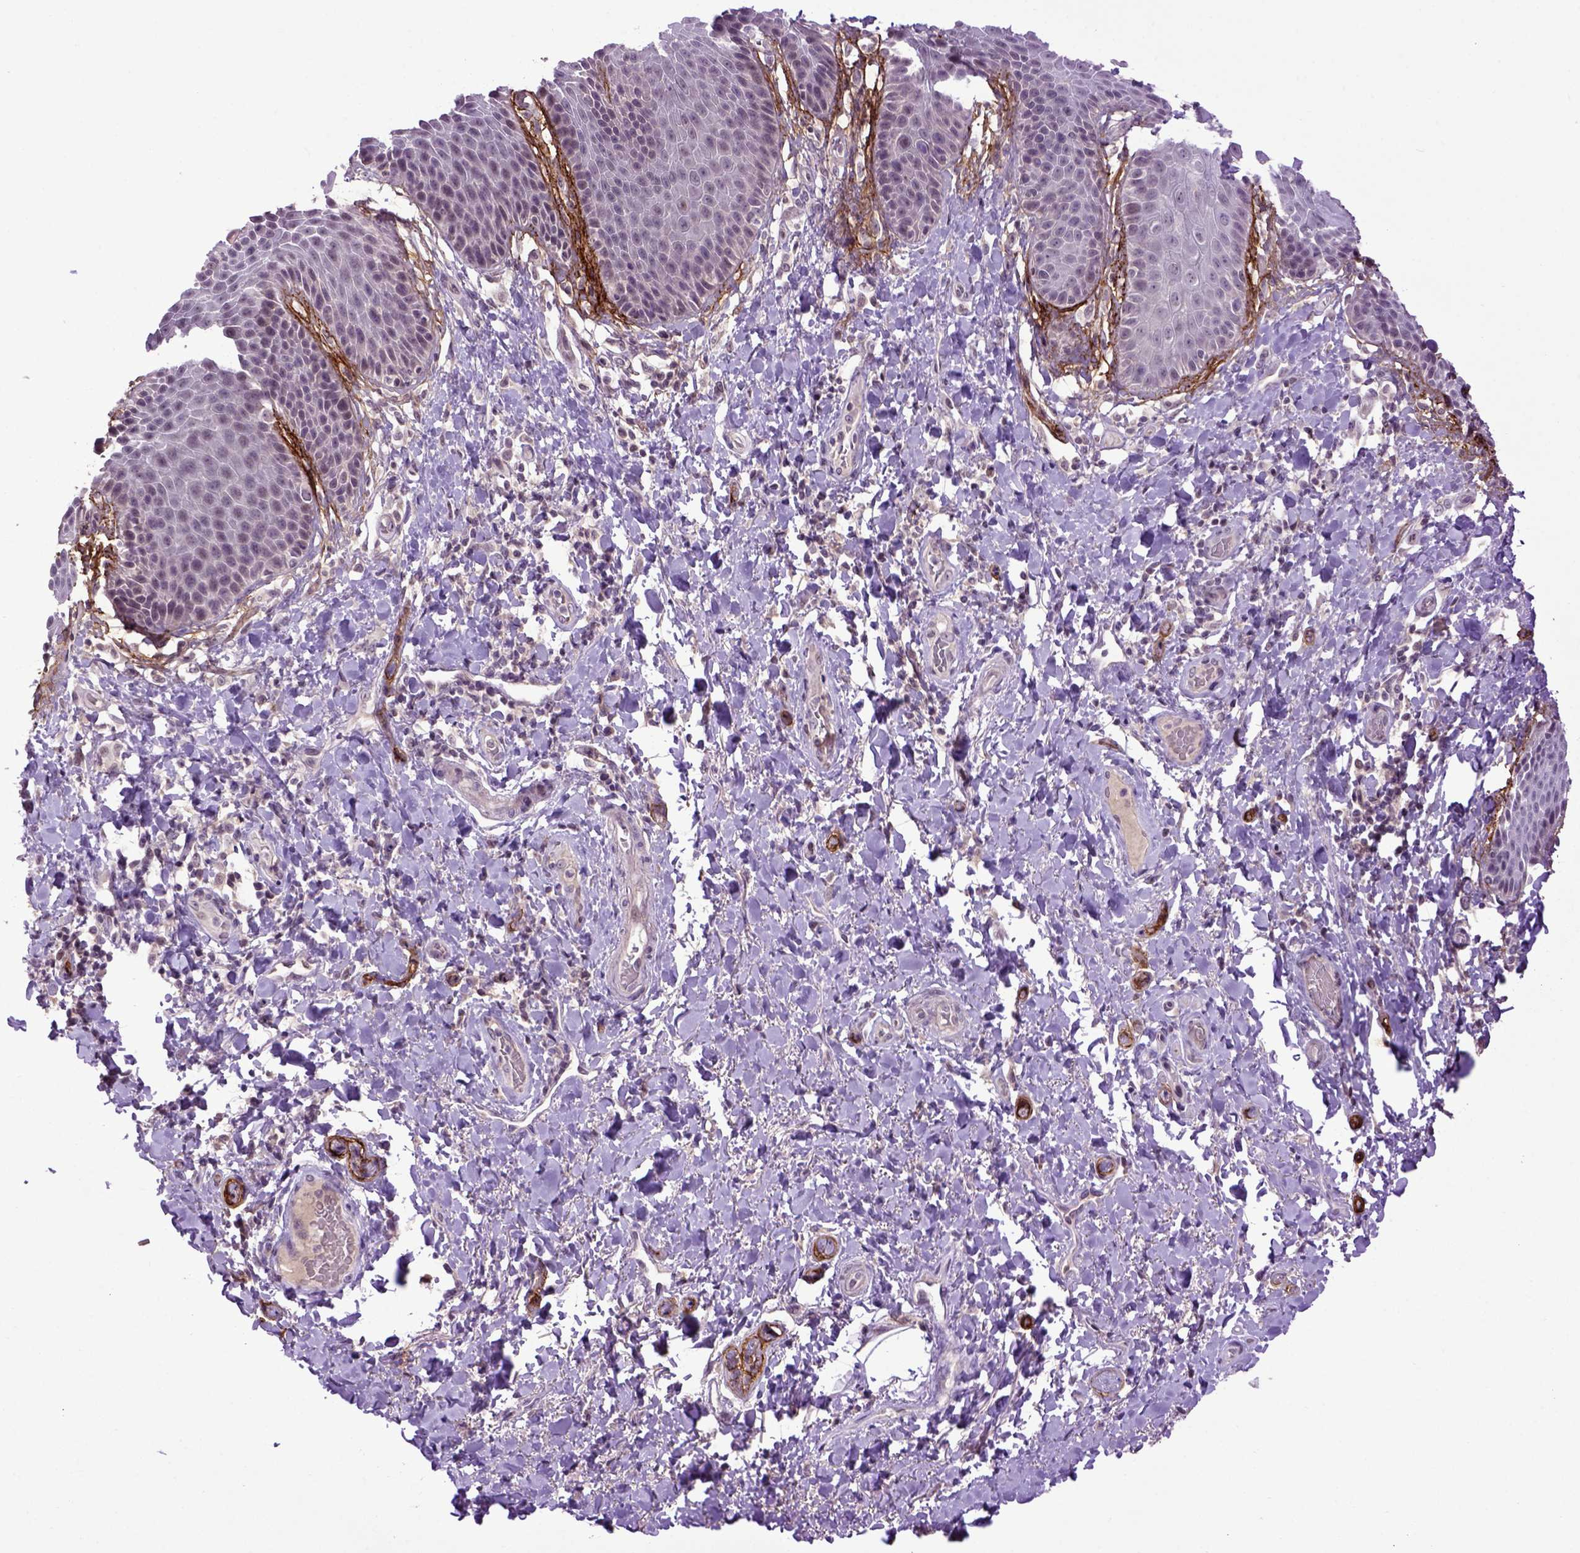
{"staining": {"intensity": "negative", "quantity": "none", "location": "none"}, "tissue": "skin", "cell_type": "Epidermal cells", "image_type": "normal", "snomed": [{"axis": "morphology", "description": "Normal tissue, NOS"}, {"axis": "topography", "description": "Anal"}, {"axis": "topography", "description": "Peripheral nerve tissue"}], "caption": "A high-resolution histopathology image shows immunohistochemistry staining of normal skin, which exhibits no significant expression in epidermal cells. Nuclei are stained in blue.", "gene": "EMILIN3", "patient": {"sex": "male", "age": 51}}